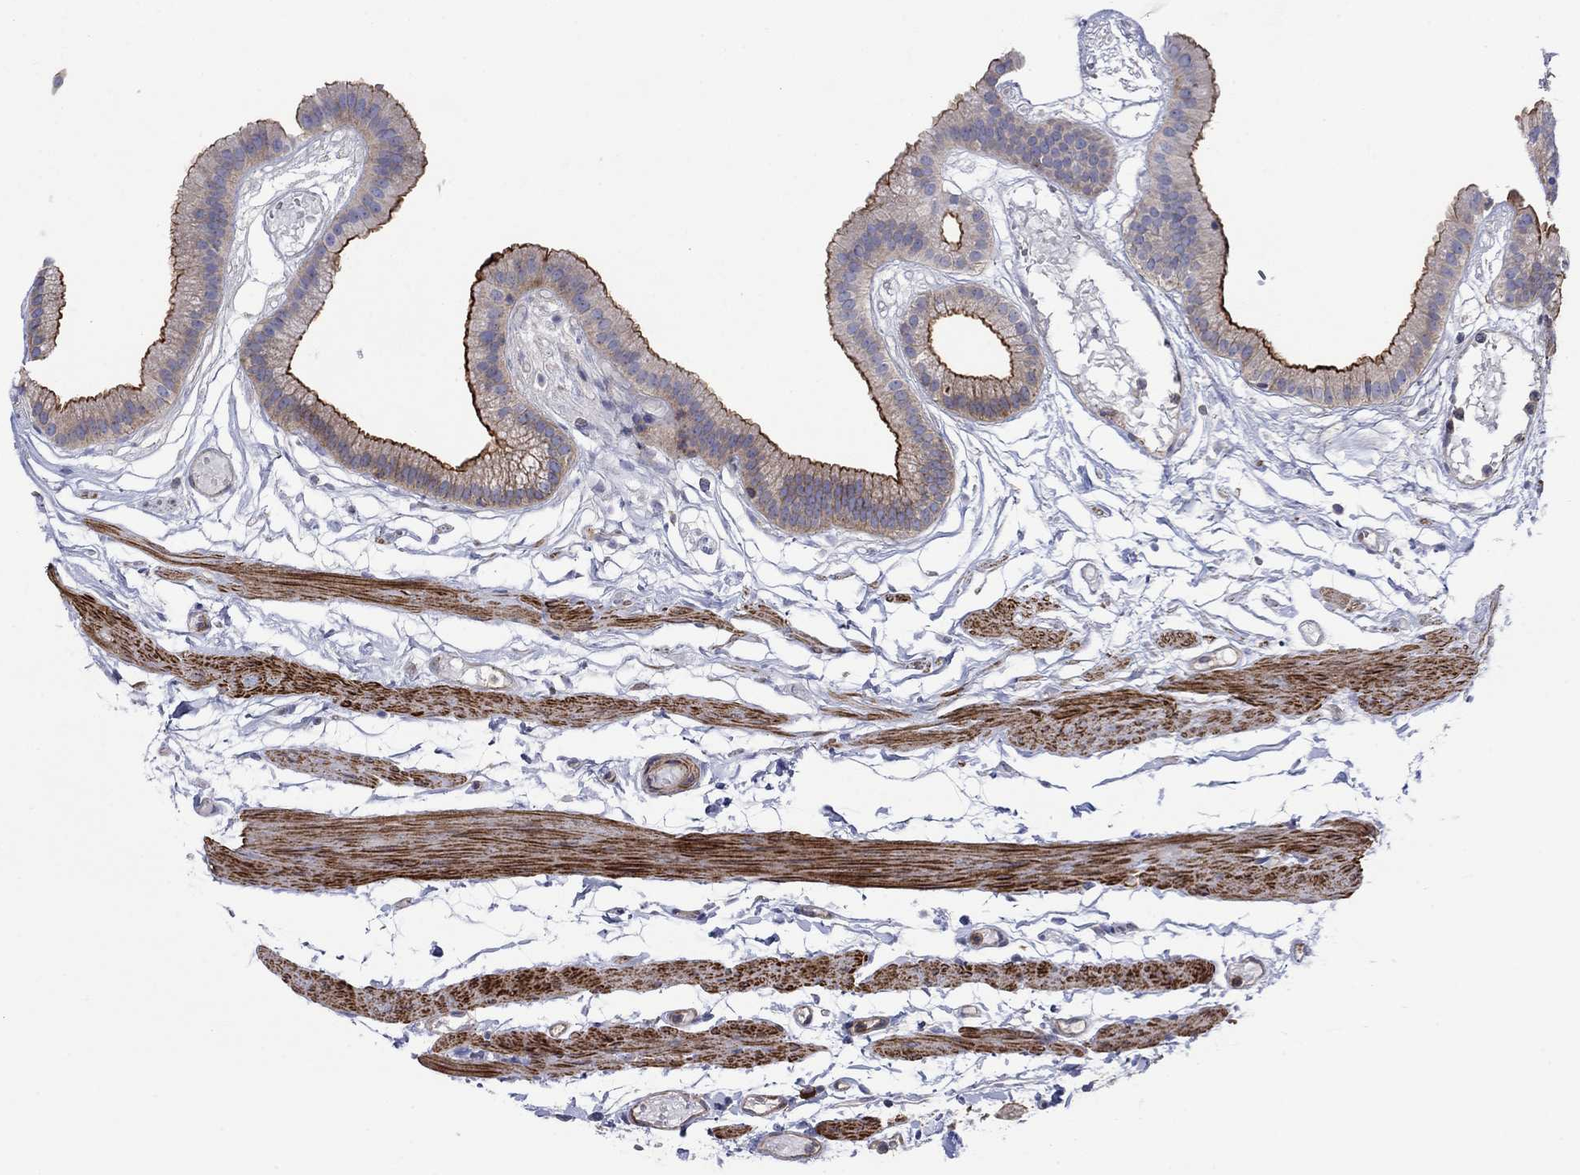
{"staining": {"intensity": "strong", "quantity": ">75%", "location": "cytoplasmic/membranous"}, "tissue": "gallbladder", "cell_type": "Glandular cells", "image_type": "normal", "snomed": [{"axis": "morphology", "description": "Normal tissue, NOS"}, {"axis": "topography", "description": "Gallbladder"}], "caption": "Glandular cells display high levels of strong cytoplasmic/membranous positivity in approximately >75% of cells in benign gallbladder. The protein is stained brown, and the nuclei are stained in blue (DAB (3,3'-diaminobenzidine) IHC with brightfield microscopy, high magnification).", "gene": "PAG1", "patient": {"sex": "female", "age": 45}}